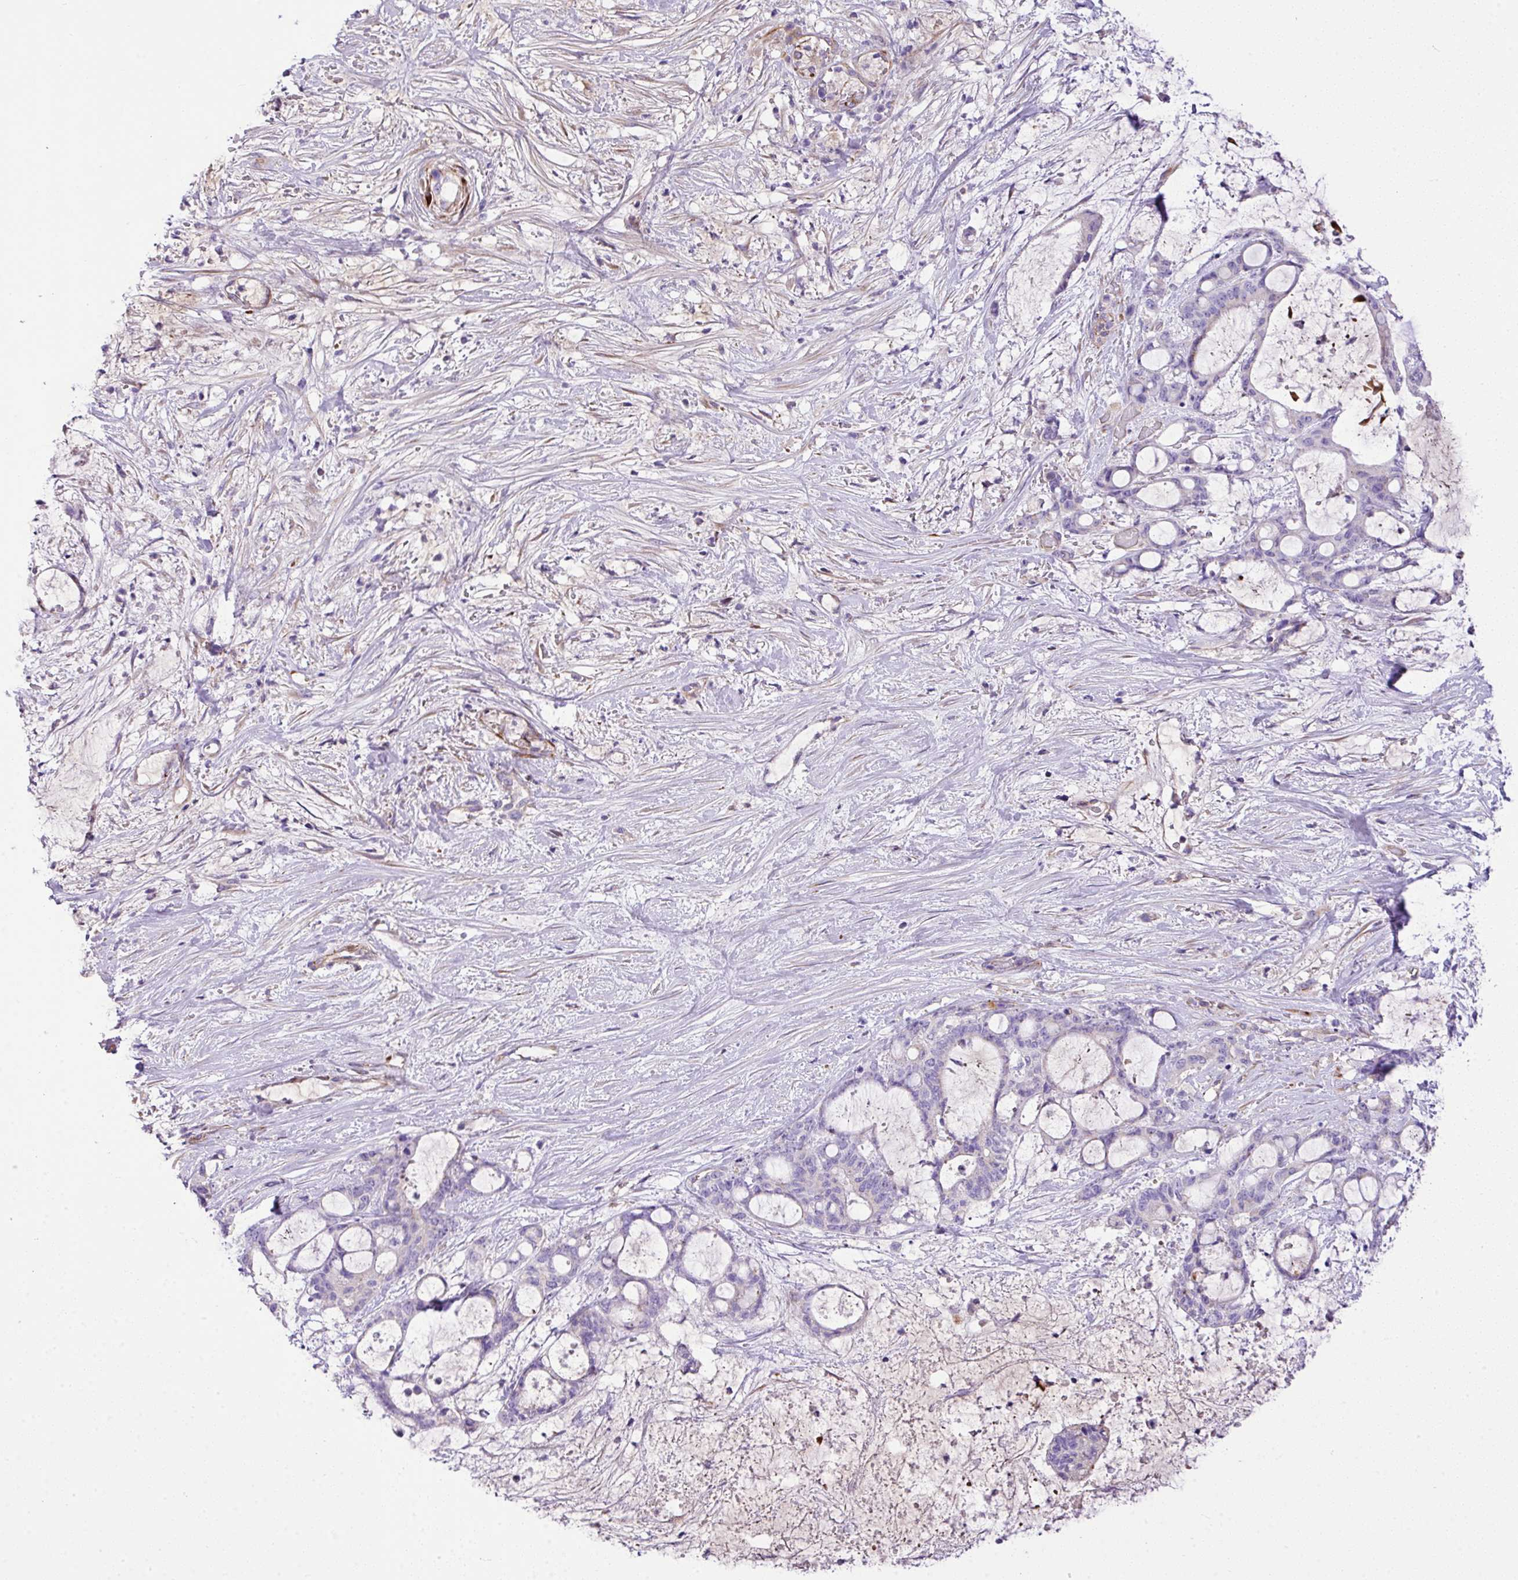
{"staining": {"intensity": "negative", "quantity": "none", "location": "none"}, "tissue": "liver cancer", "cell_type": "Tumor cells", "image_type": "cancer", "snomed": [{"axis": "morphology", "description": "Normal tissue, NOS"}, {"axis": "morphology", "description": "Cholangiocarcinoma"}, {"axis": "topography", "description": "Liver"}, {"axis": "topography", "description": "Peripheral nerve tissue"}], "caption": "Protein analysis of liver cancer shows no significant positivity in tumor cells.", "gene": "CTXN2", "patient": {"sex": "female", "age": 73}}